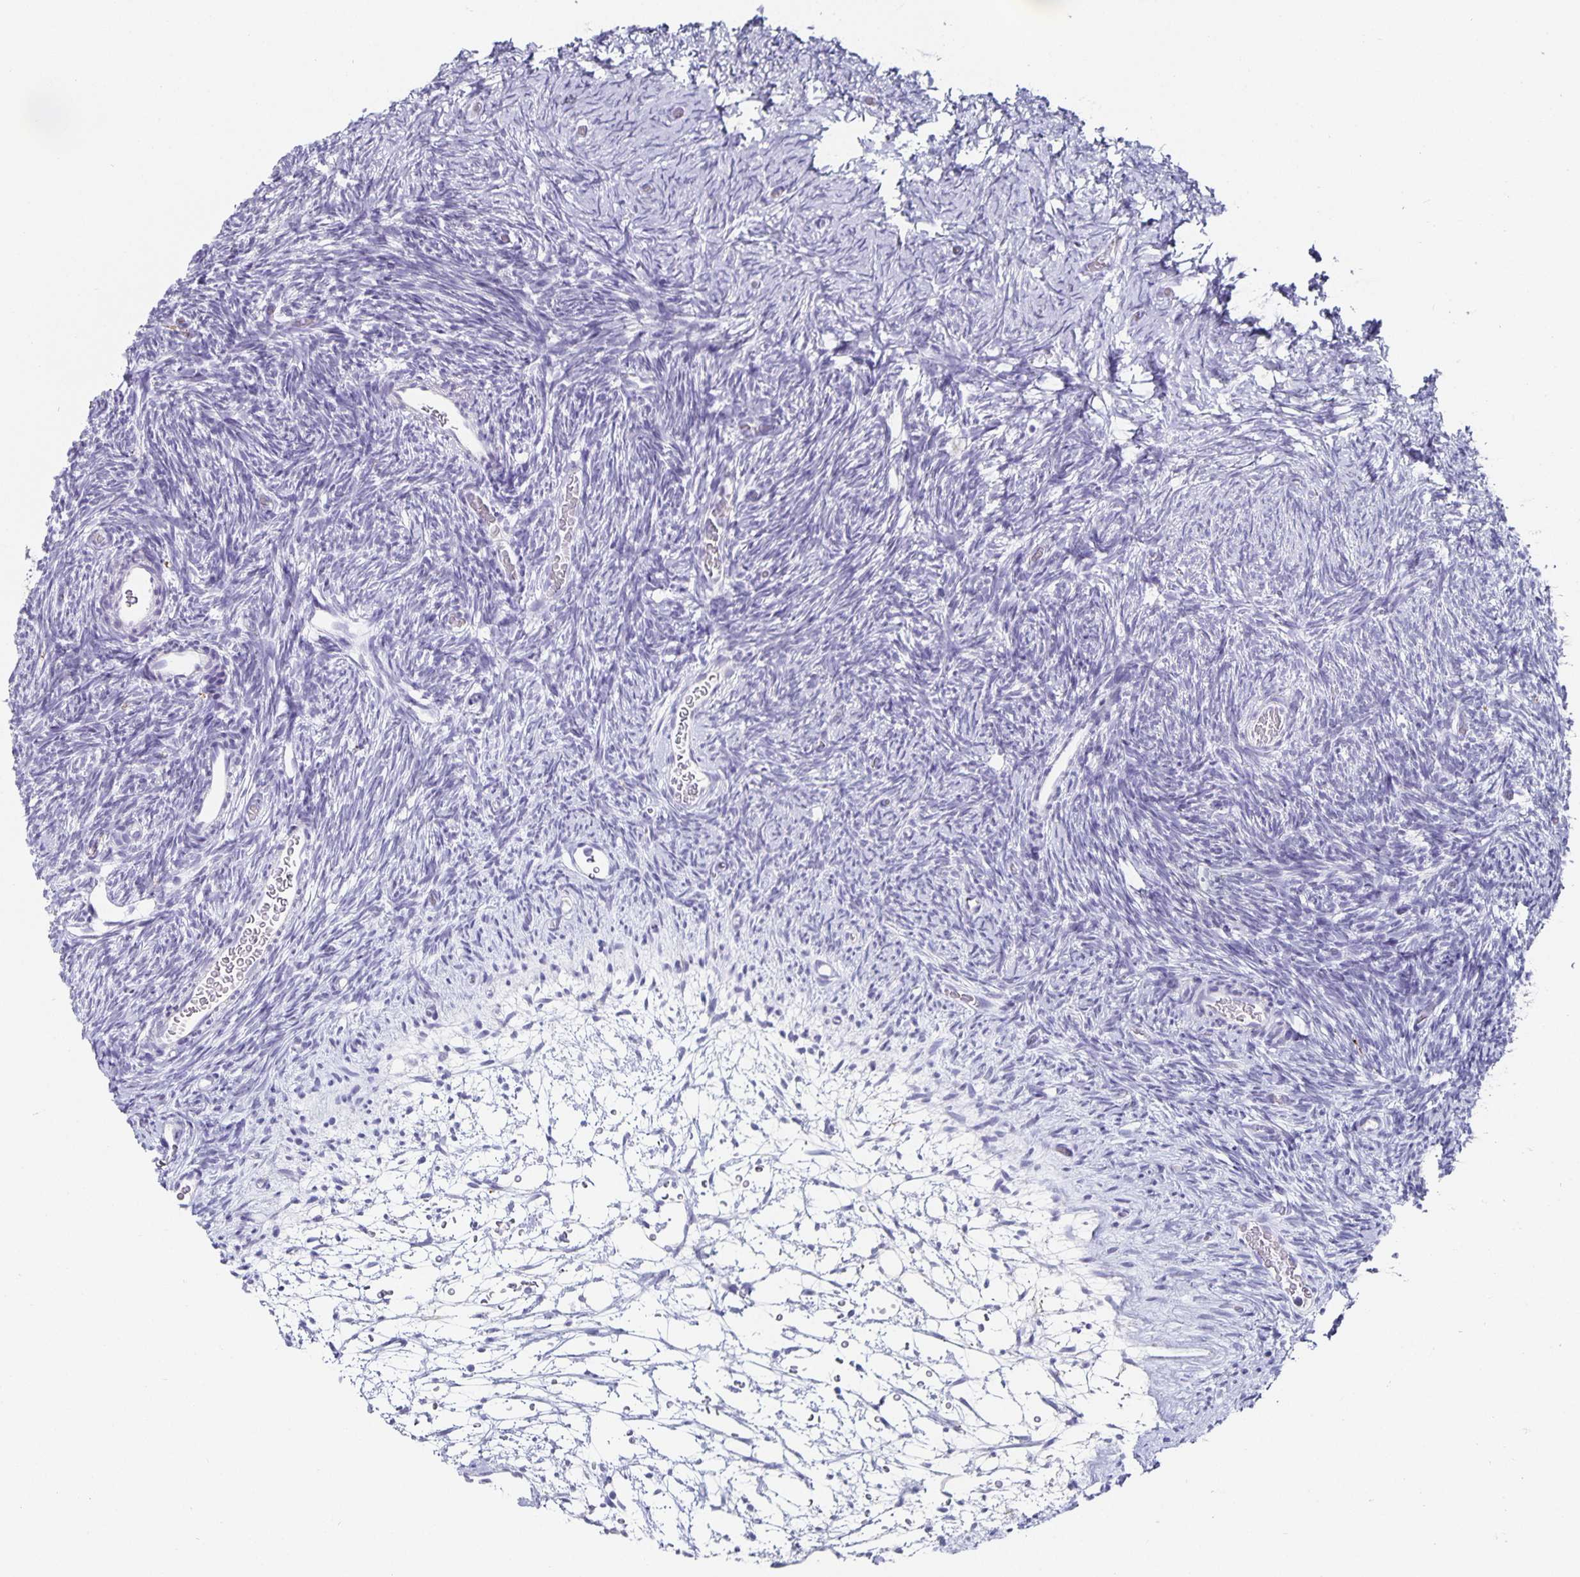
{"staining": {"intensity": "negative", "quantity": "none", "location": "none"}, "tissue": "ovary", "cell_type": "Ovarian stroma cells", "image_type": "normal", "snomed": [{"axis": "morphology", "description": "Normal tissue, NOS"}, {"axis": "topography", "description": "Ovary"}], "caption": "DAB (3,3'-diaminobenzidine) immunohistochemical staining of normal human ovary exhibits no significant positivity in ovarian stroma cells.", "gene": "CHGA", "patient": {"sex": "female", "age": 39}}